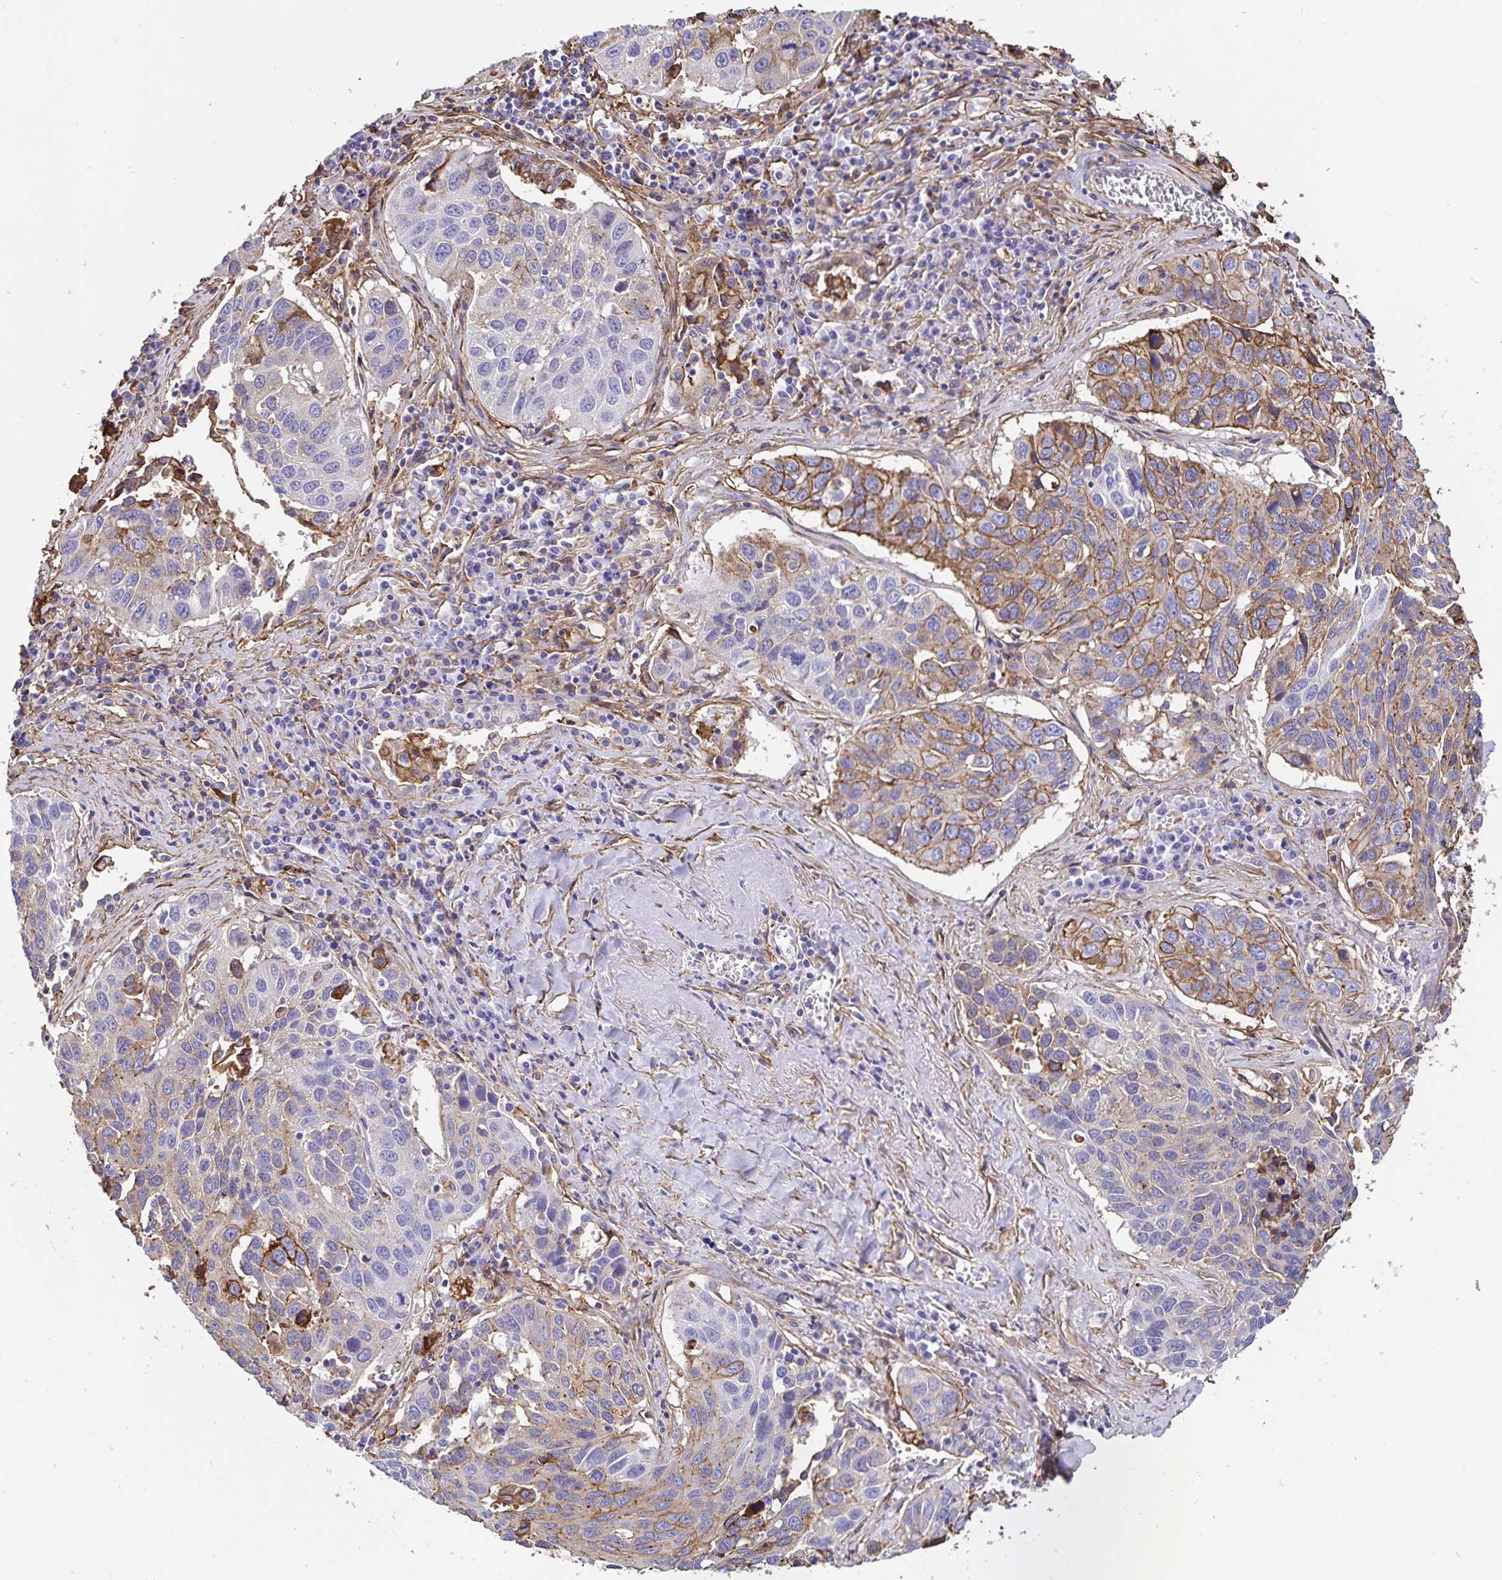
{"staining": {"intensity": "moderate", "quantity": "25%-75%", "location": "cytoplasmic/membranous"}, "tissue": "lung cancer", "cell_type": "Tumor cells", "image_type": "cancer", "snomed": [{"axis": "morphology", "description": "Squamous cell carcinoma, NOS"}, {"axis": "topography", "description": "Lung"}], "caption": "This histopathology image demonstrates immunohistochemistry (IHC) staining of lung cancer, with medium moderate cytoplasmic/membranous expression in about 25%-75% of tumor cells.", "gene": "ANXA2", "patient": {"sex": "female", "age": 61}}